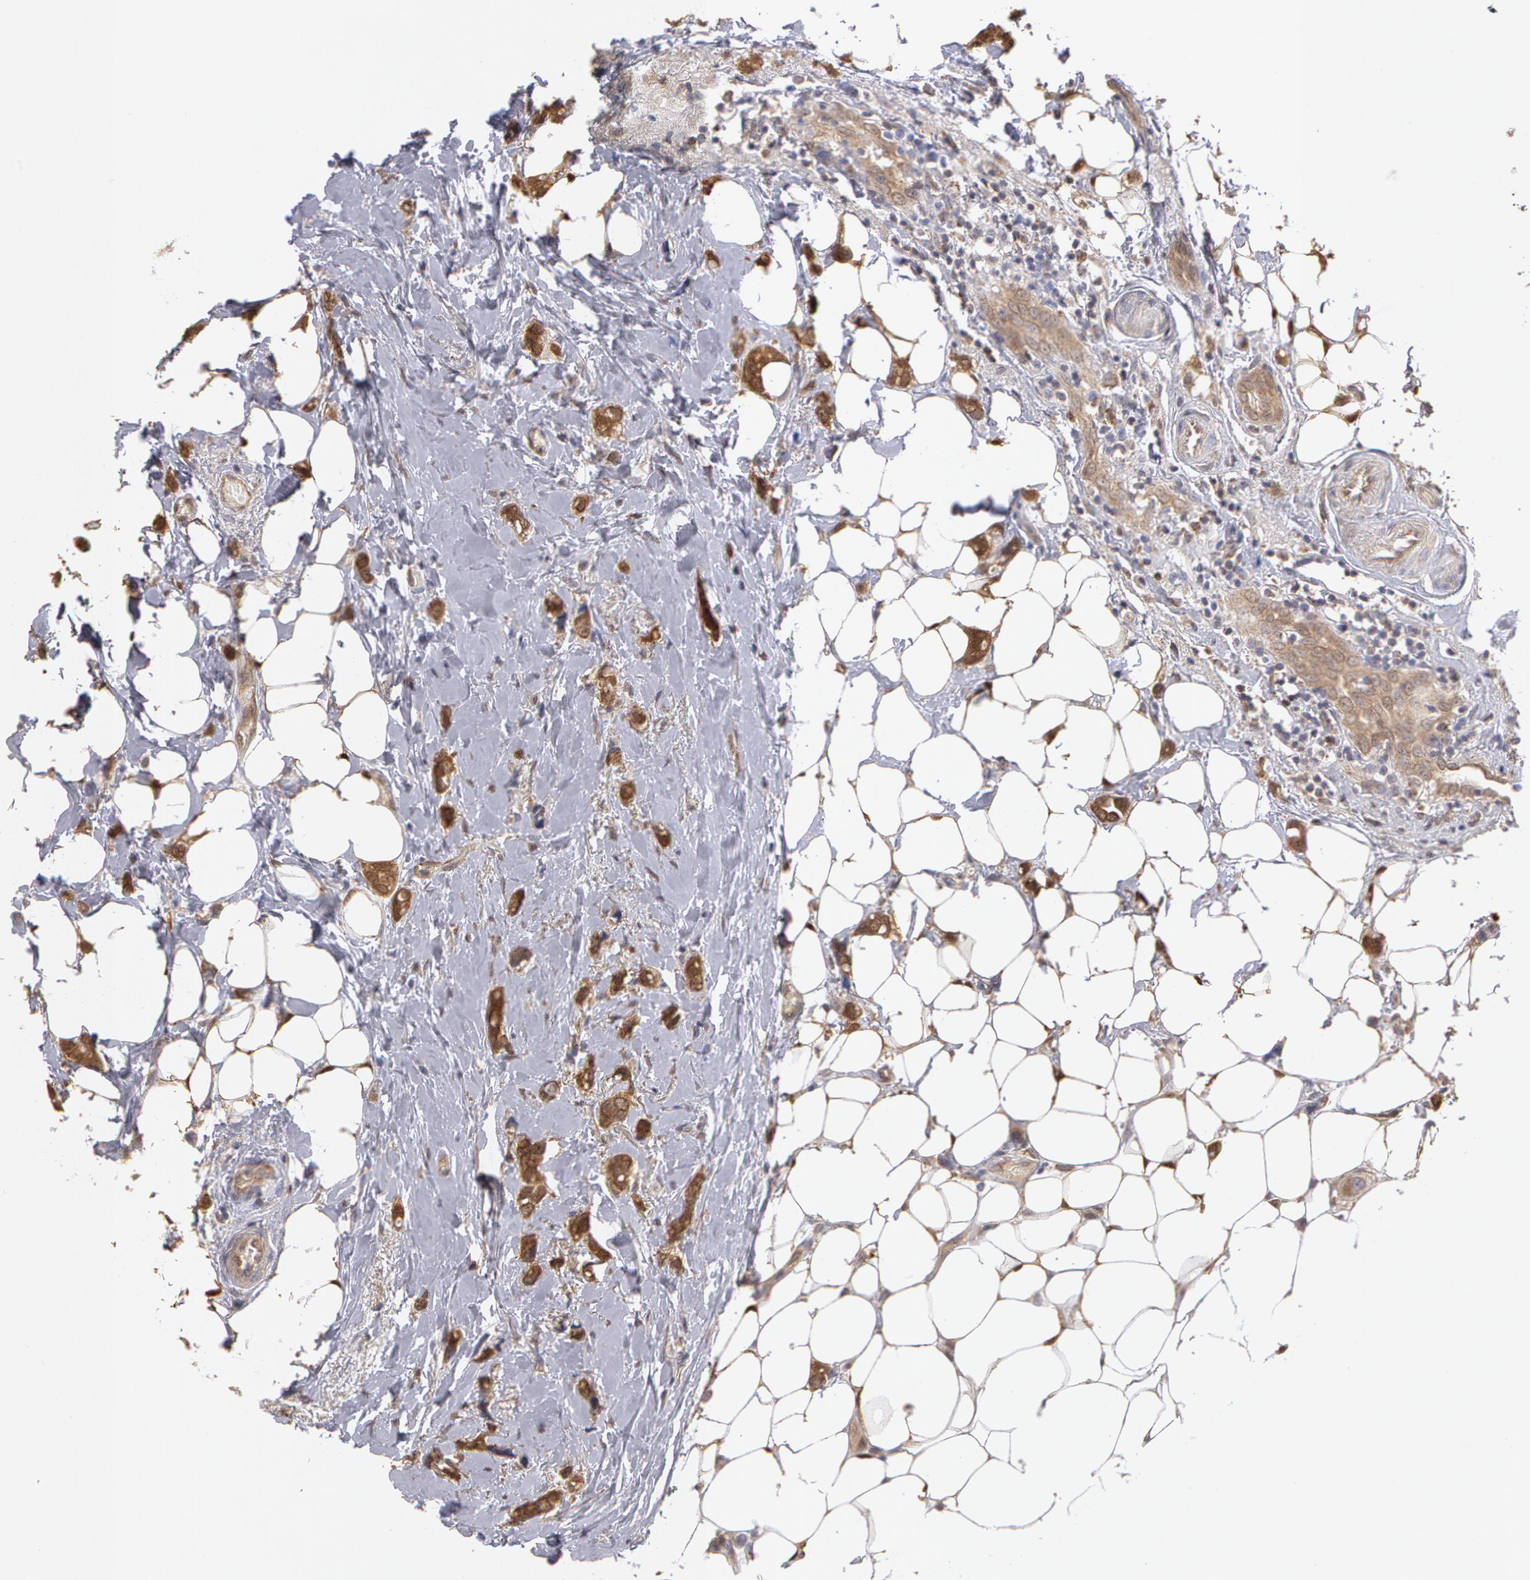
{"staining": {"intensity": "moderate", "quantity": ">75%", "location": "cytoplasmic/membranous"}, "tissue": "breast cancer", "cell_type": "Tumor cells", "image_type": "cancer", "snomed": [{"axis": "morphology", "description": "Duct carcinoma"}, {"axis": "topography", "description": "Breast"}], "caption": "Moderate cytoplasmic/membranous positivity is identified in approximately >75% of tumor cells in breast cancer. (DAB (3,3'-diaminobenzidine) IHC, brown staining for protein, blue staining for nuclei).", "gene": "MPST", "patient": {"sex": "female", "age": 72}}